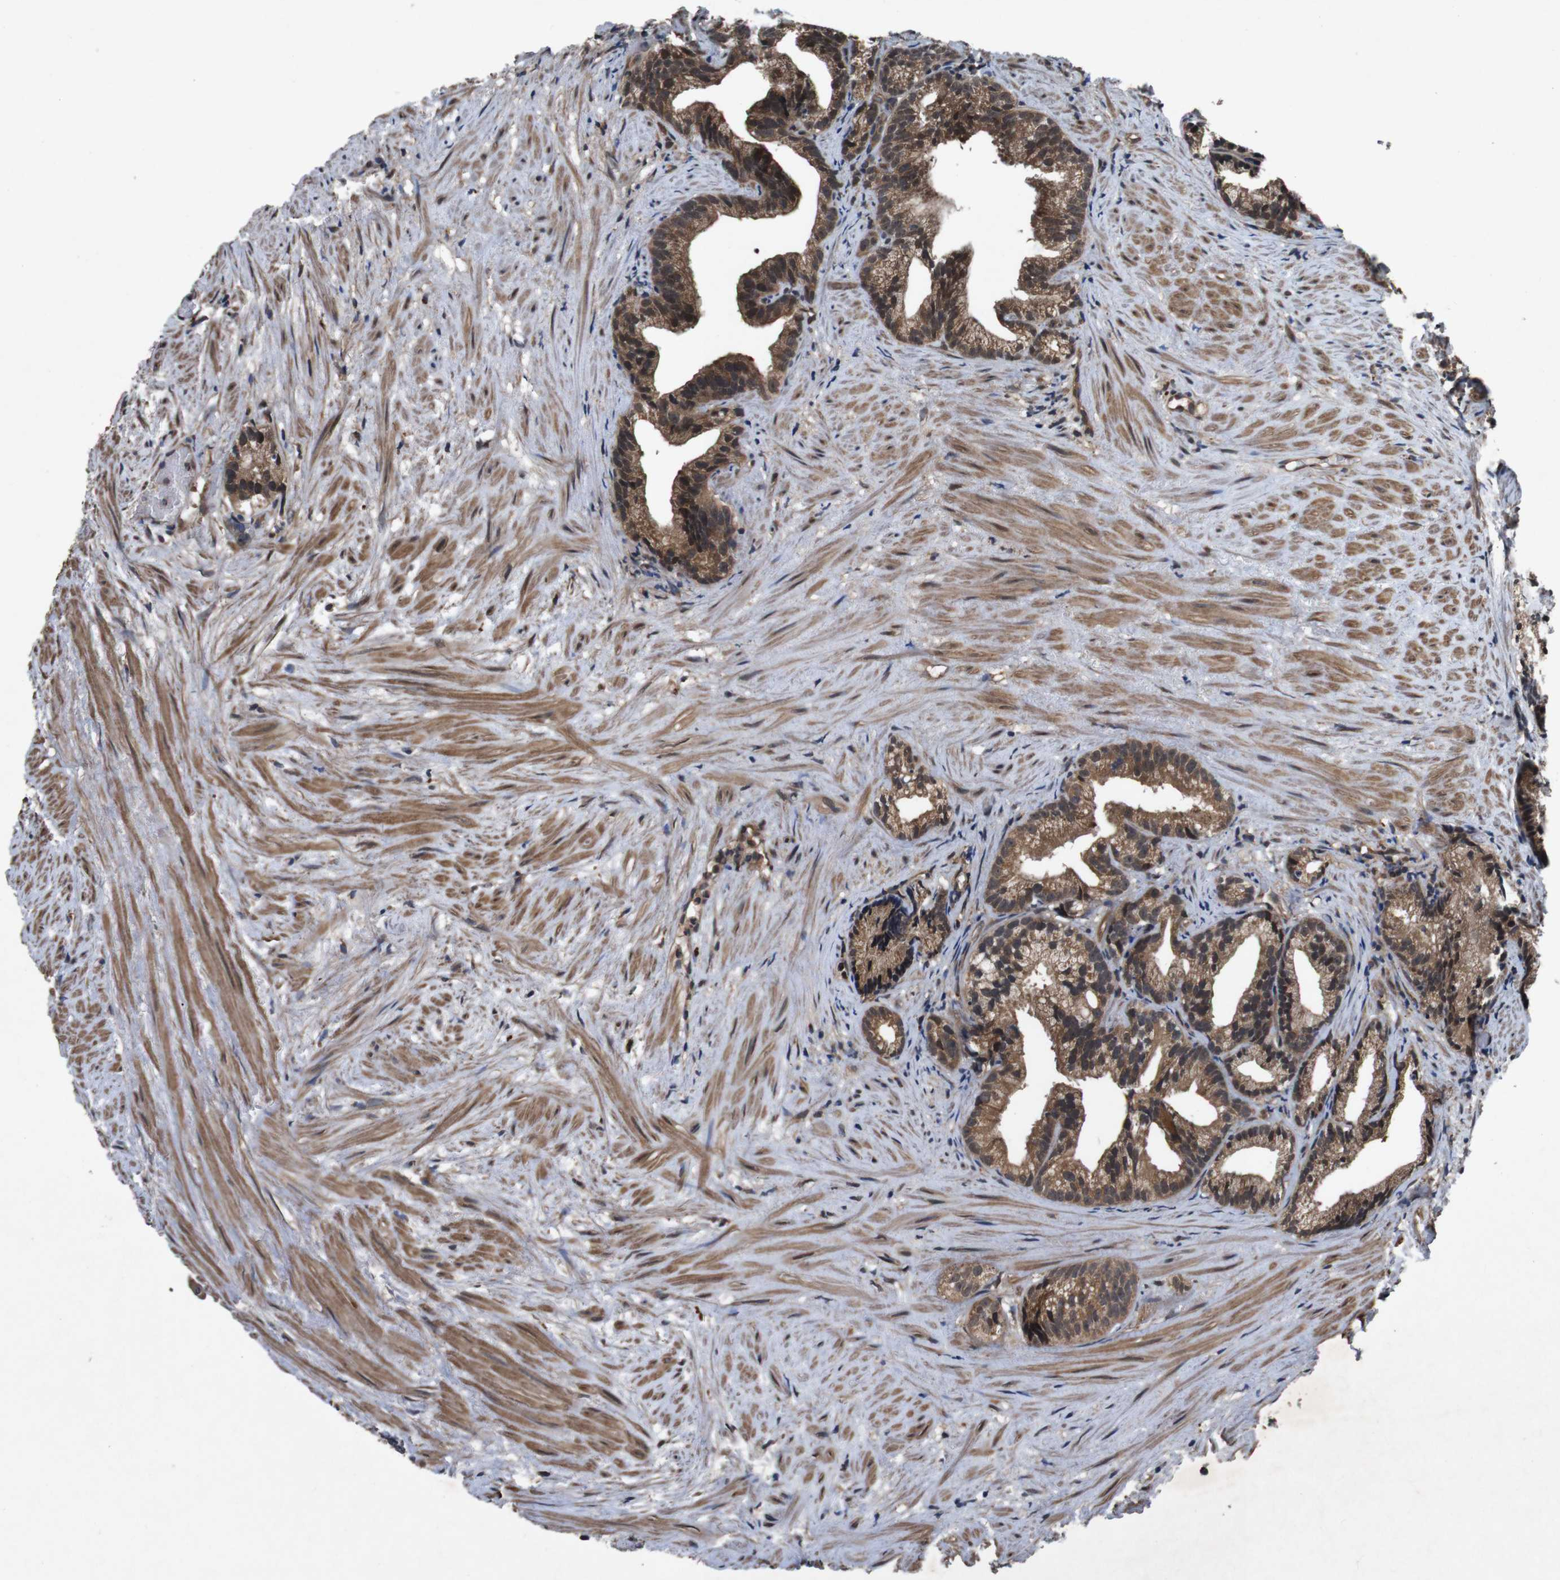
{"staining": {"intensity": "strong", "quantity": ">75%", "location": "cytoplasmic/membranous,nuclear"}, "tissue": "prostate cancer", "cell_type": "Tumor cells", "image_type": "cancer", "snomed": [{"axis": "morphology", "description": "Adenocarcinoma, Low grade"}, {"axis": "topography", "description": "Prostate"}], "caption": "Brown immunohistochemical staining in adenocarcinoma (low-grade) (prostate) shows strong cytoplasmic/membranous and nuclear staining in approximately >75% of tumor cells. (brown staining indicates protein expression, while blue staining denotes nuclei).", "gene": "SOCS1", "patient": {"sex": "male", "age": 89}}